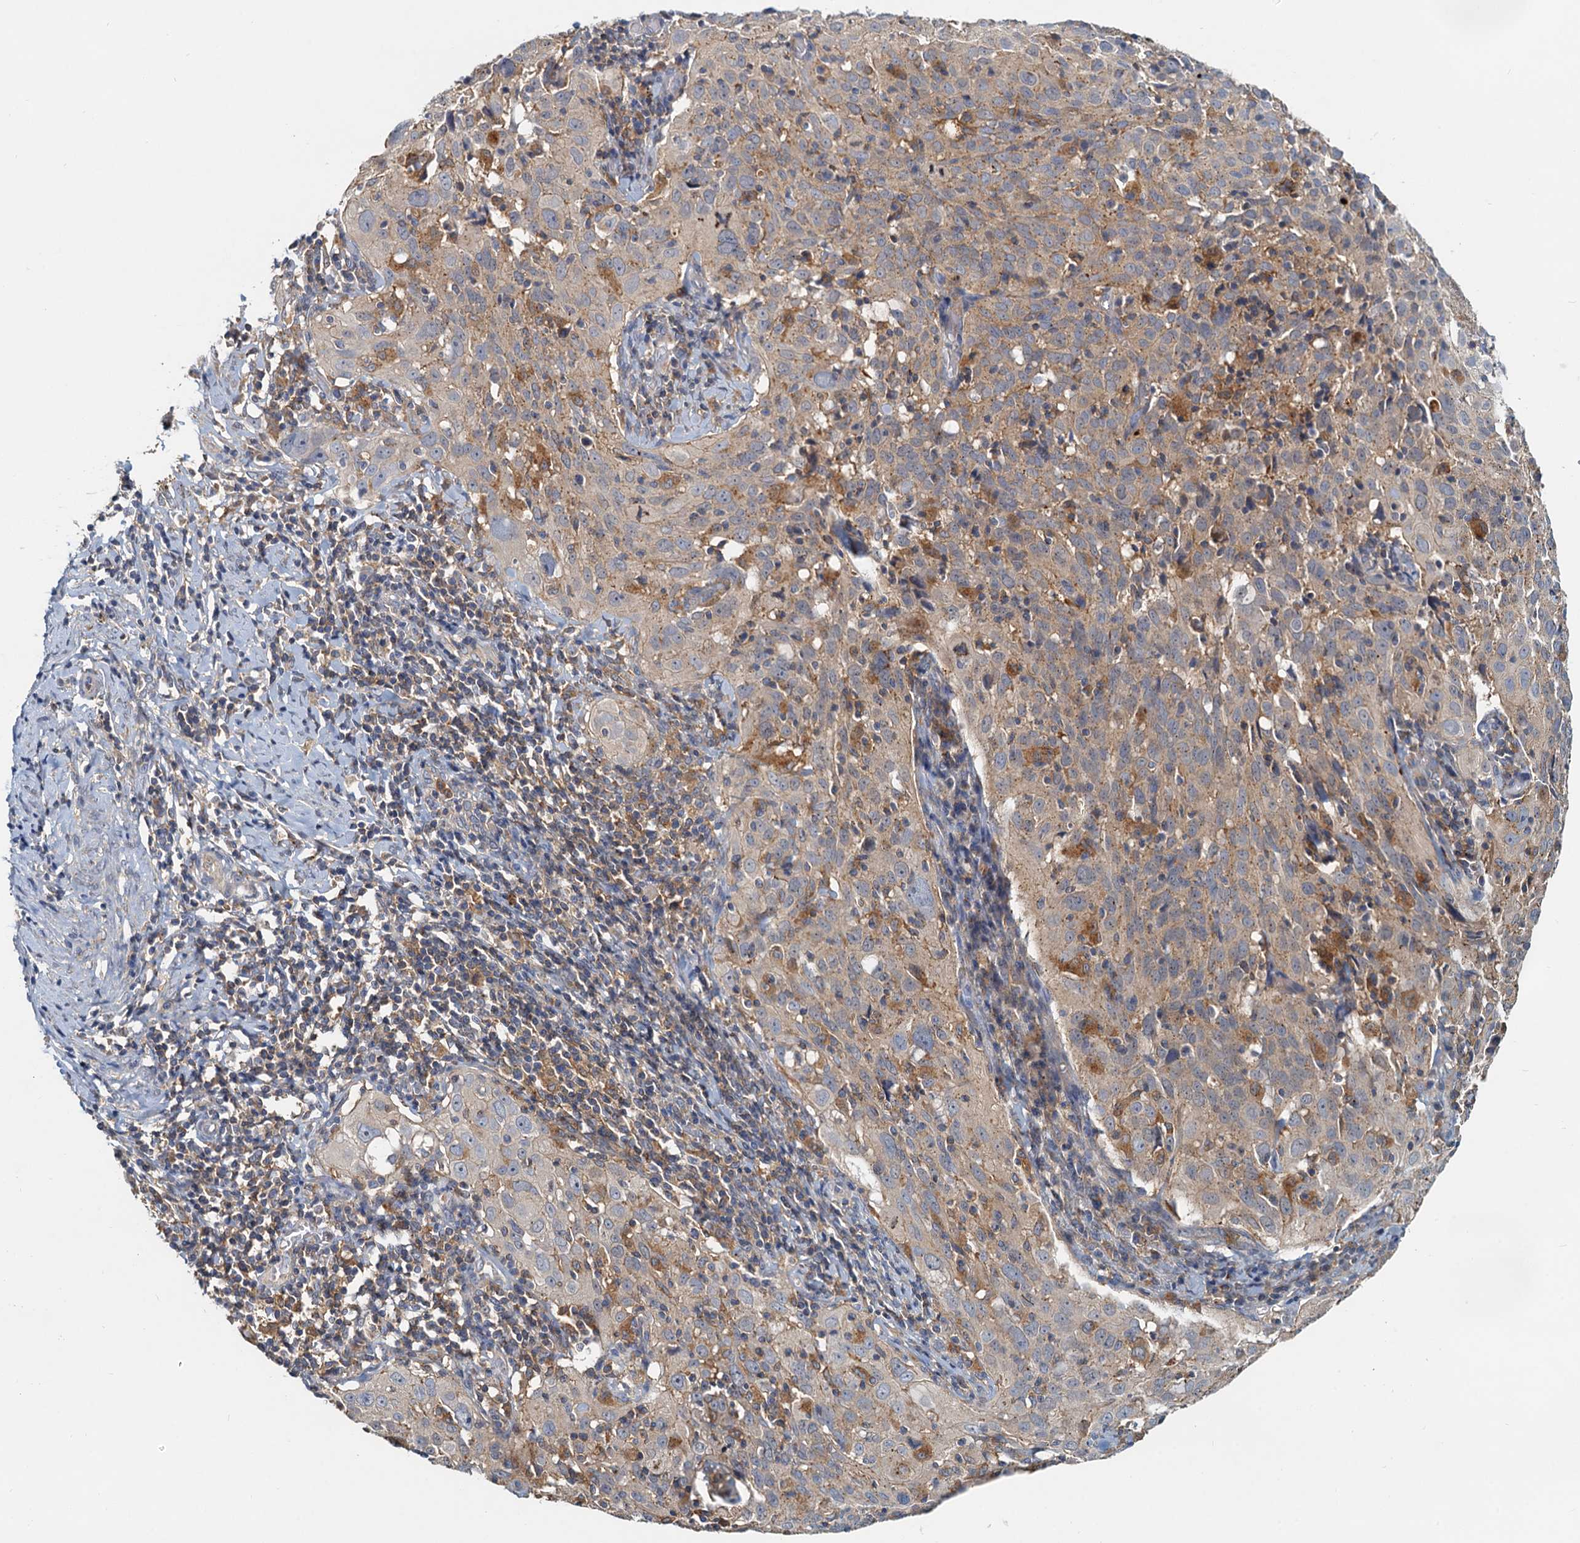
{"staining": {"intensity": "weak", "quantity": "<25%", "location": "cytoplasmic/membranous"}, "tissue": "cervical cancer", "cell_type": "Tumor cells", "image_type": "cancer", "snomed": [{"axis": "morphology", "description": "Squamous cell carcinoma, NOS"}, {"axis": "topography", "description": "Cervix"}], "caption": "This is an immunohistochemistry (IHC) image of cervical cancer (squamous cell carcinoma). There is no staining in tumor cells.", "gene": "TOLLIP", "patient": {"sex": "female", "age": 31}}